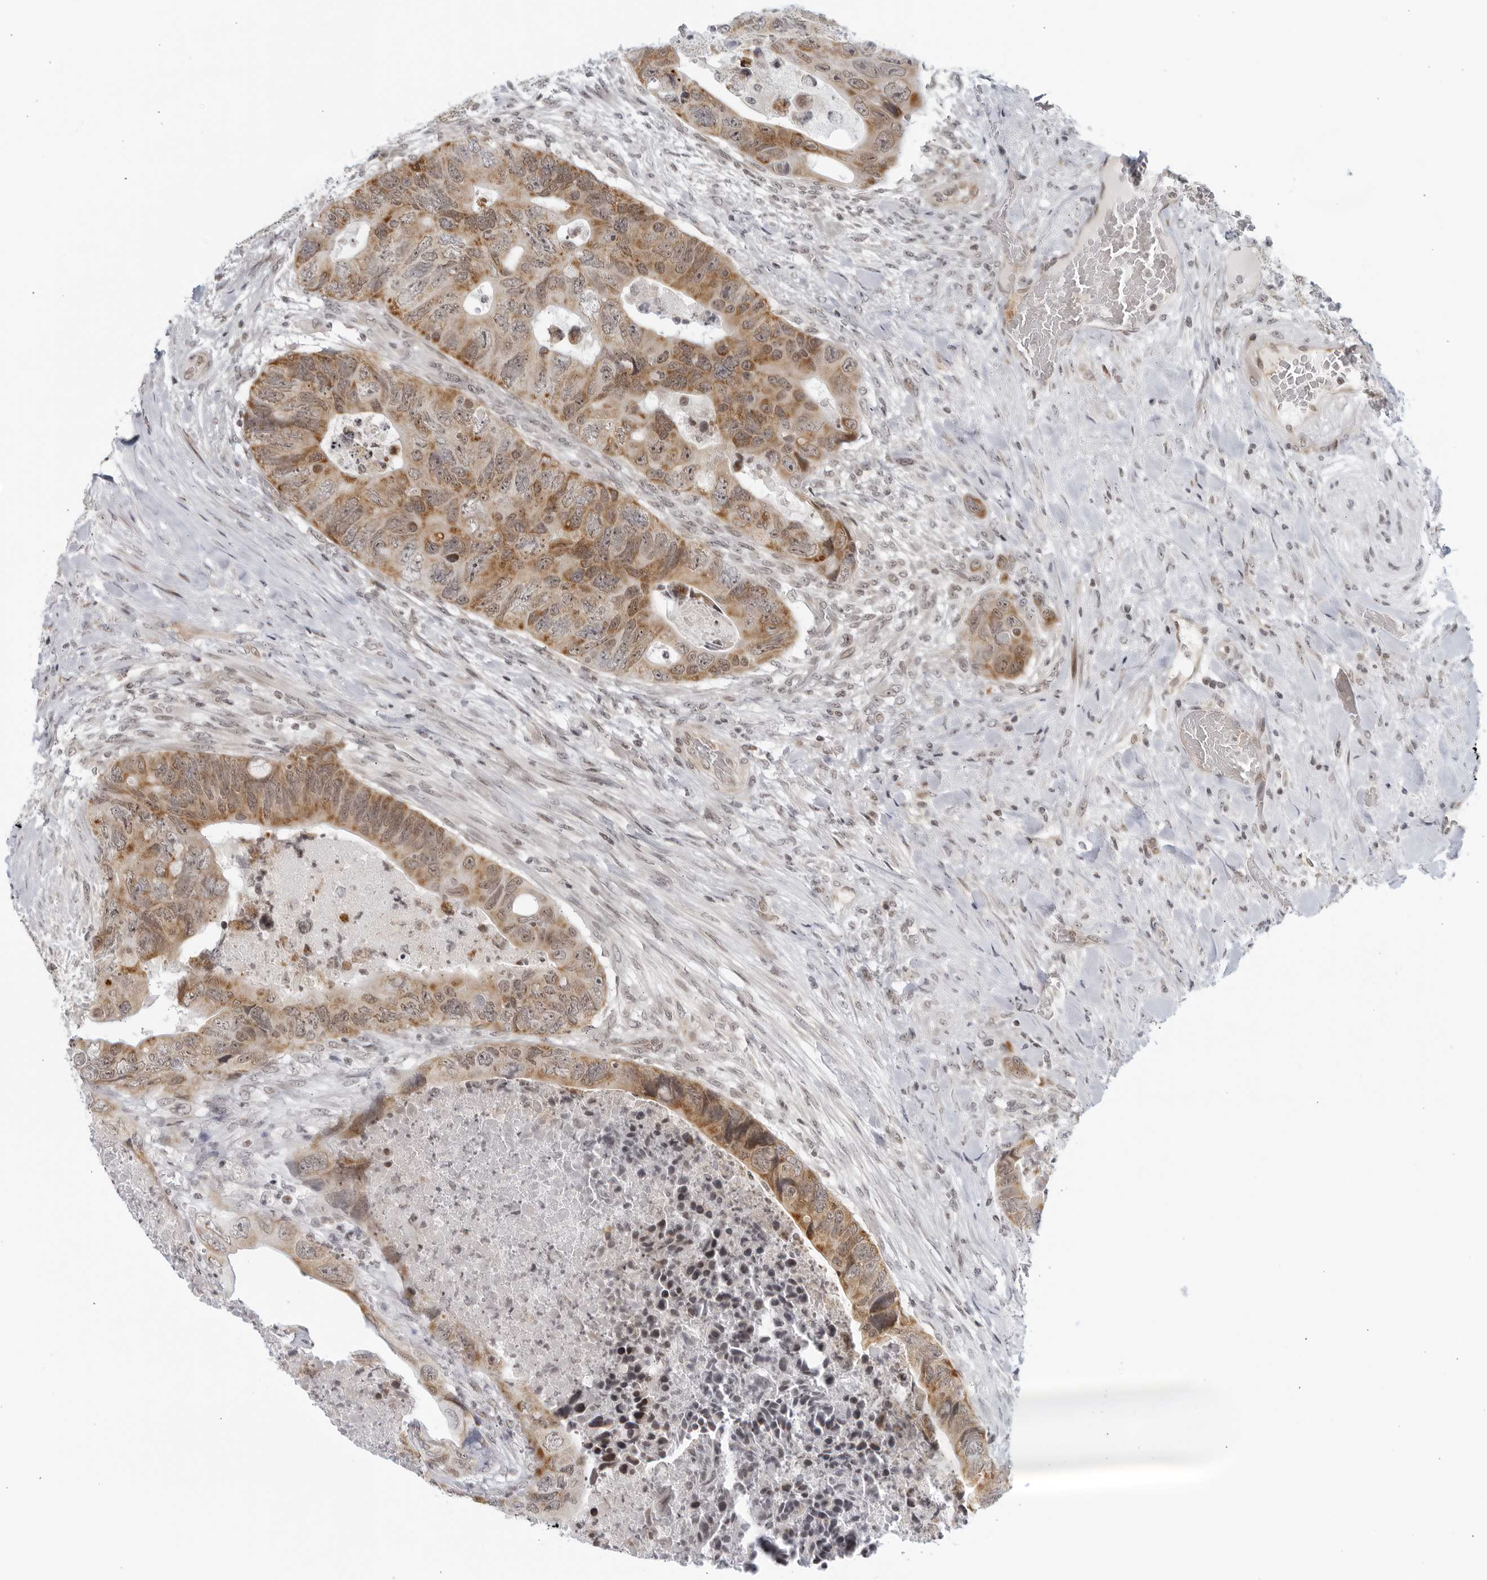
{"staining": {"intensity": "moderate", "quantity": ">75%", "location": "cytoplasmic/membranous"}, "tissue": "colorectal cancer", "cell_type": "Tumor cells", "image_type": "cancer", "snomed": [{"axis": "morphology", "description": "Adenocarcinoma, NOS"}, {"axis": "topography", "description": "Rectum"}], "caption": "Protein expression by immunohistochemistry (IHC) reveals moderate cytoplasmic/membranous expression in approximately >75% of tumor cells in colorectal cancer (adenocarcinoma).", "gene": "RAB11FIP3", "patient": {"sex": "male", "age": 63}}